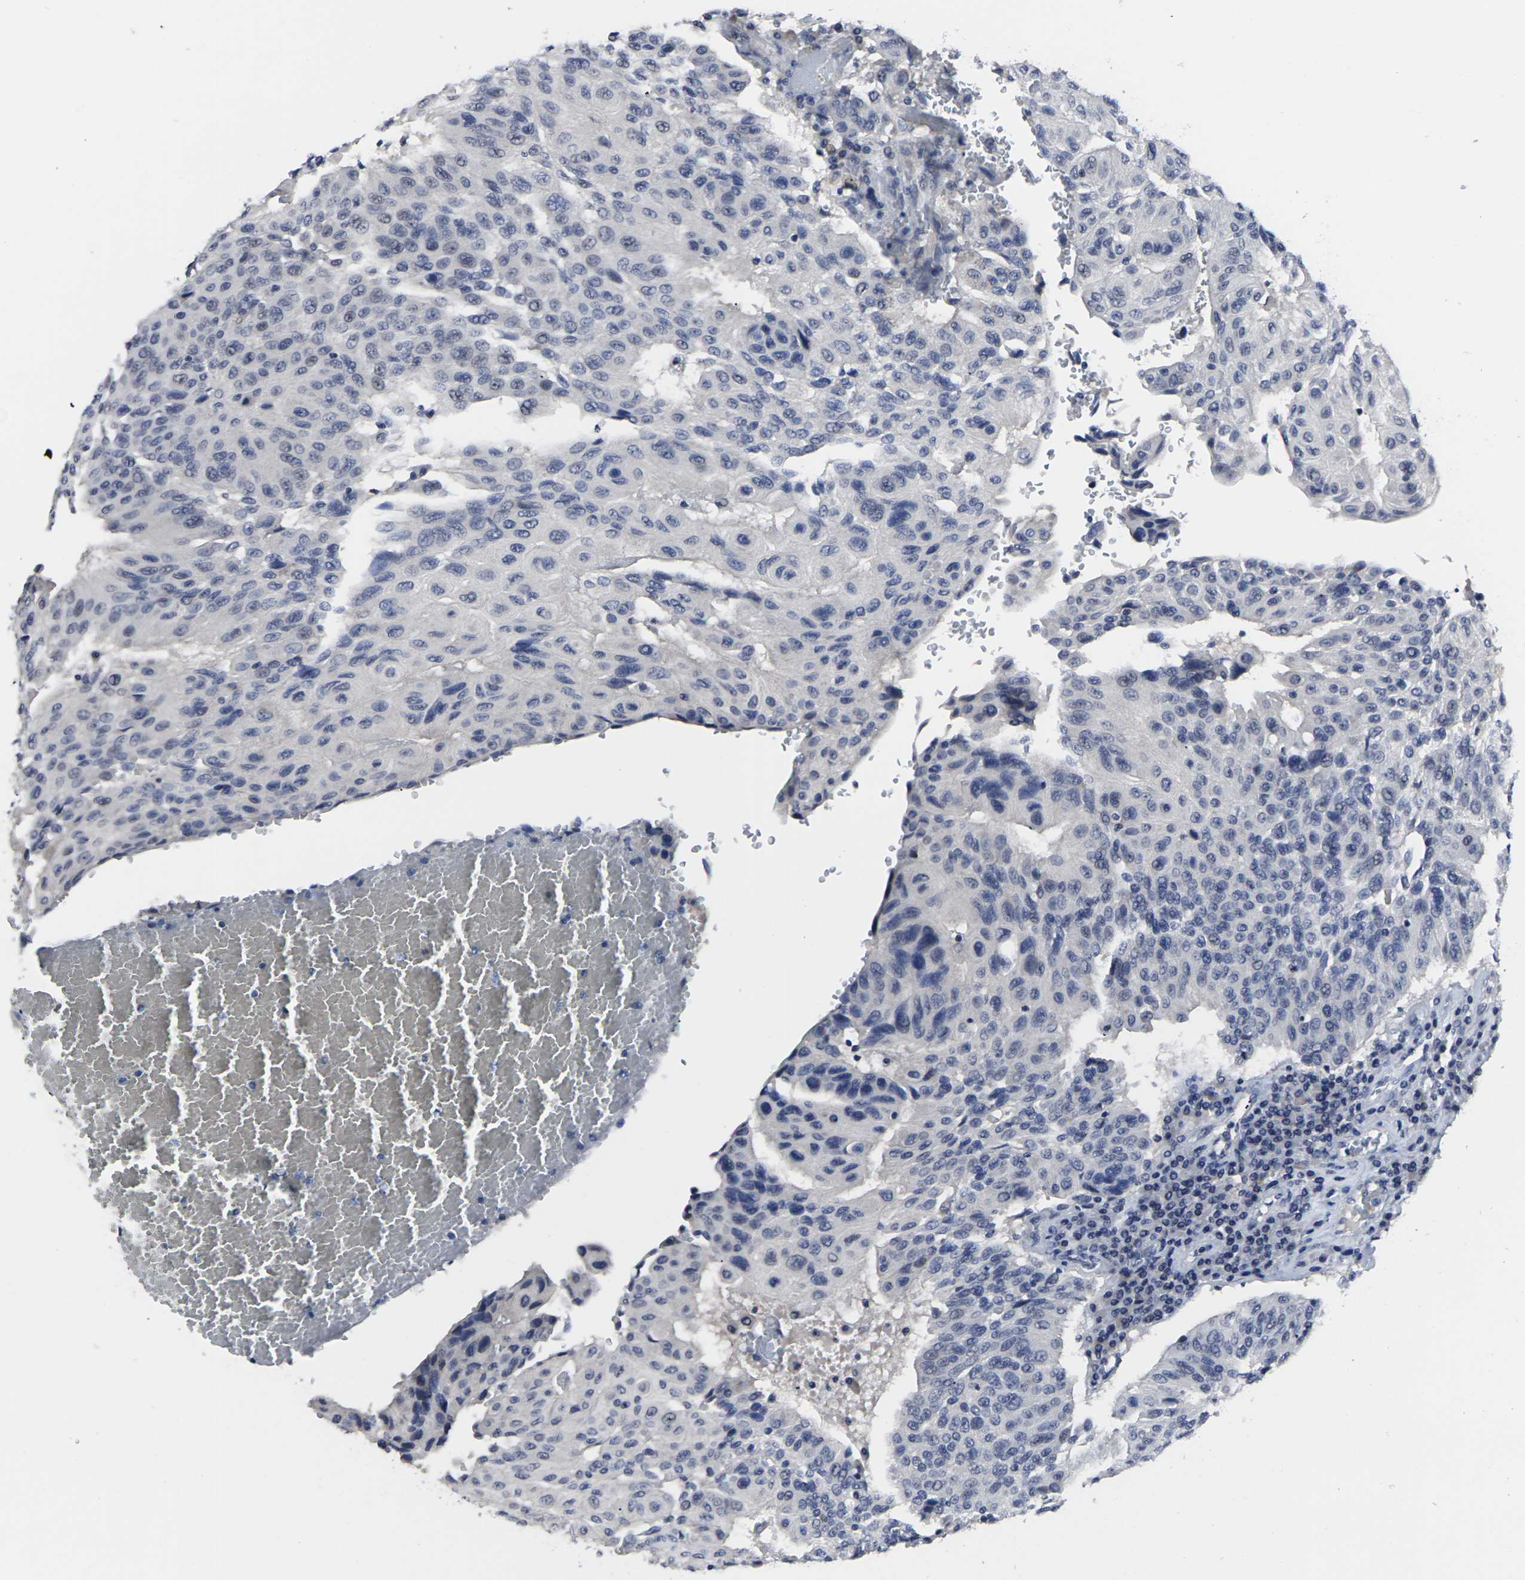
{"staining": {"intensity": "negative", "quantity": "none", "location": "none"}, "tissue": "urothelial cancer", "cell_type": "Tumor cells", "image_type": "cancer", "snomed": [{"axis": "morphology", "description": "Urothelial carcinoma, High grade"}, {"axis": "topography", "description": "Urinary bladder"}], "caption": "Immunohistochemistry of urothelial cancer shows no staining in tumor cells.", "gene": "MSANTD4", "patient": {"sex": "male", "age": 66}}